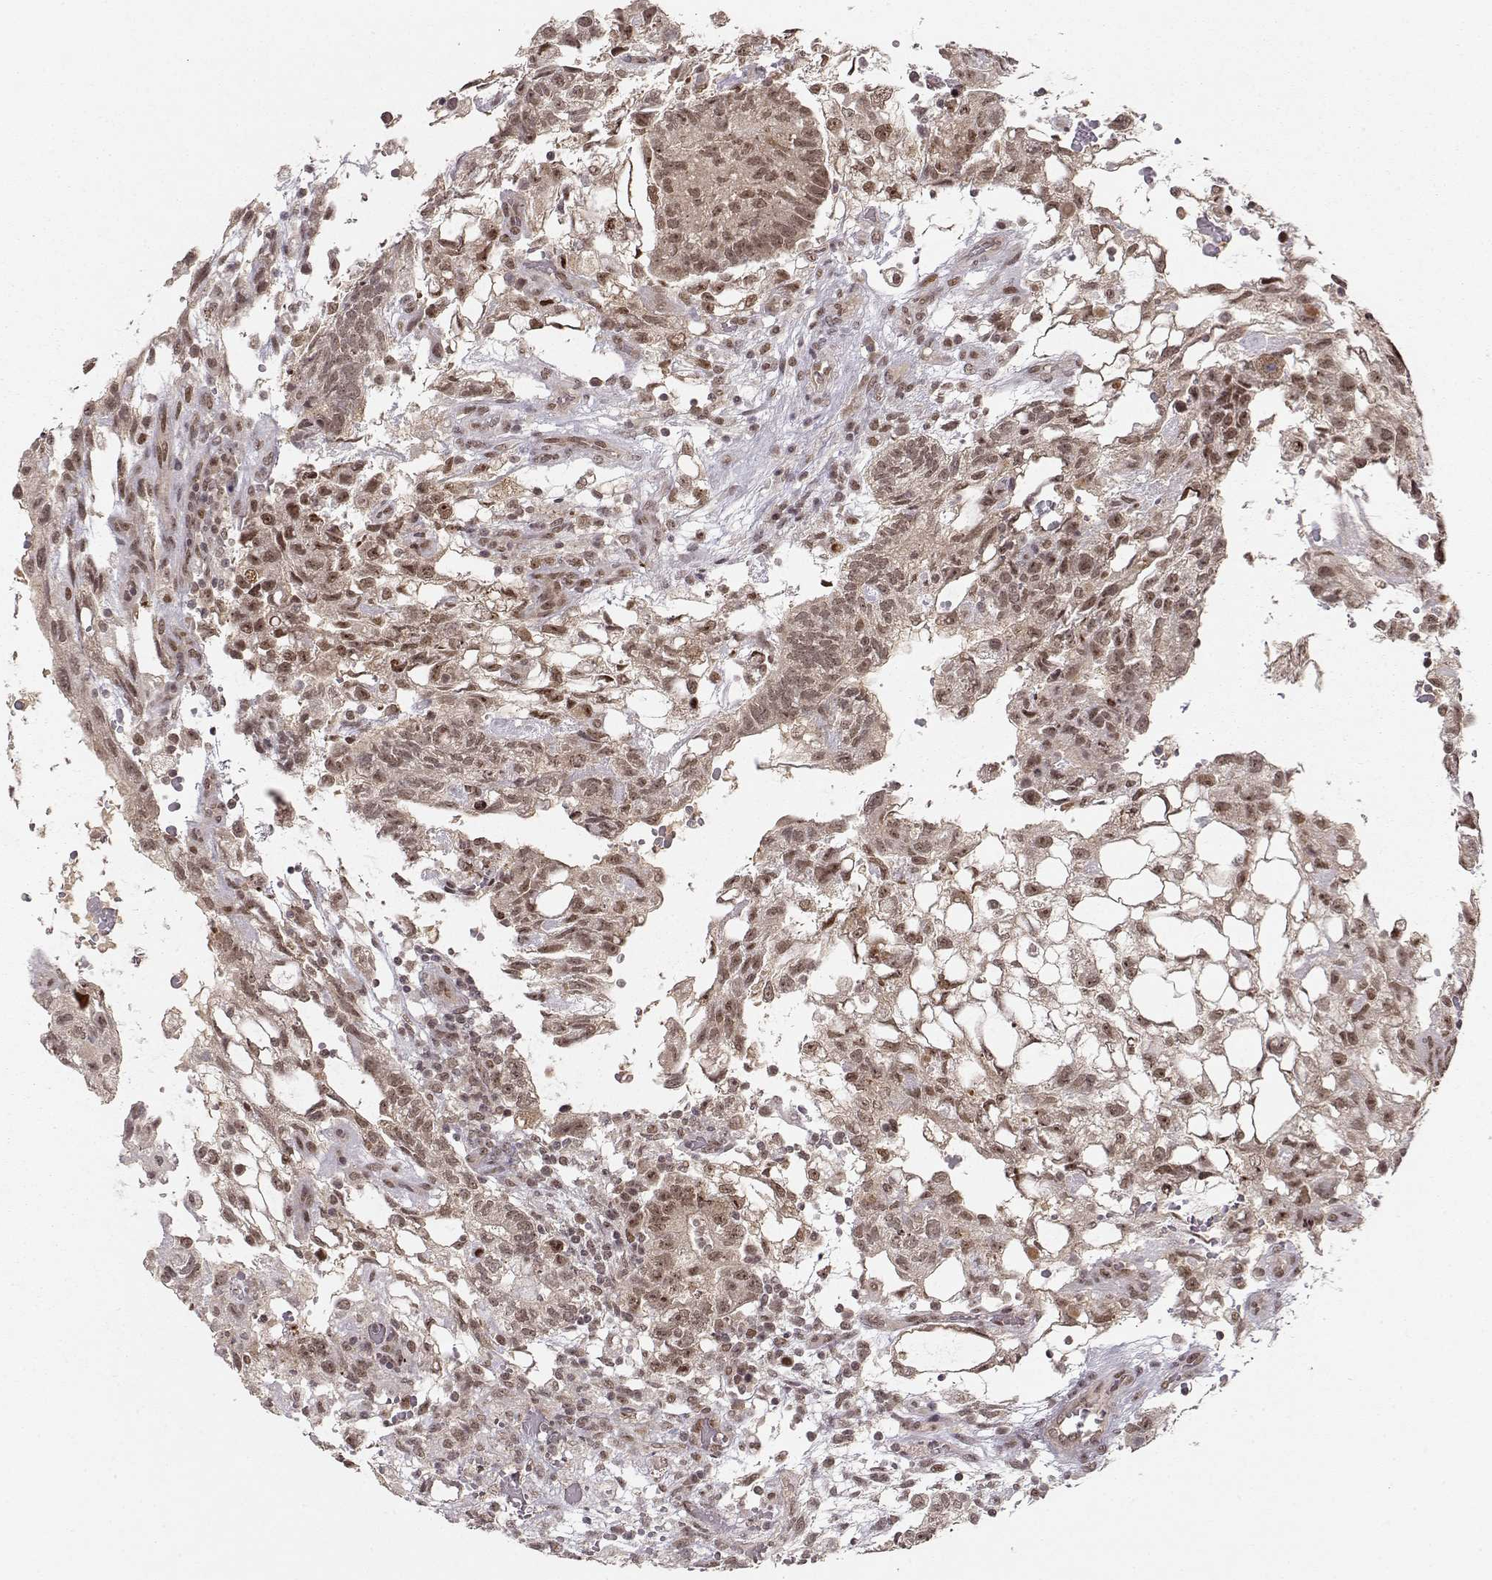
{"staining": {"intensity": "moderate", "quantity": "25%-75%", "location": "nuclear"}, "tissue": "testis cancer", "cell_type": "Tumor cells", "image_type": "cancer", "snomed": [{"axis": "morphology", "description": "Carcinoma, Embryonal, NOS"}, {"axis": "topography", "description": "Testis"}], "caption": "Moderate nuclear expression for a protein is seen in approximately 25%-75% of tumor cells of embryonal carcinoma (testis) using immunohistochemistry (IHC).", "gene": "CSNK2A1", "patient": {"sex": "male", "age": 32}}